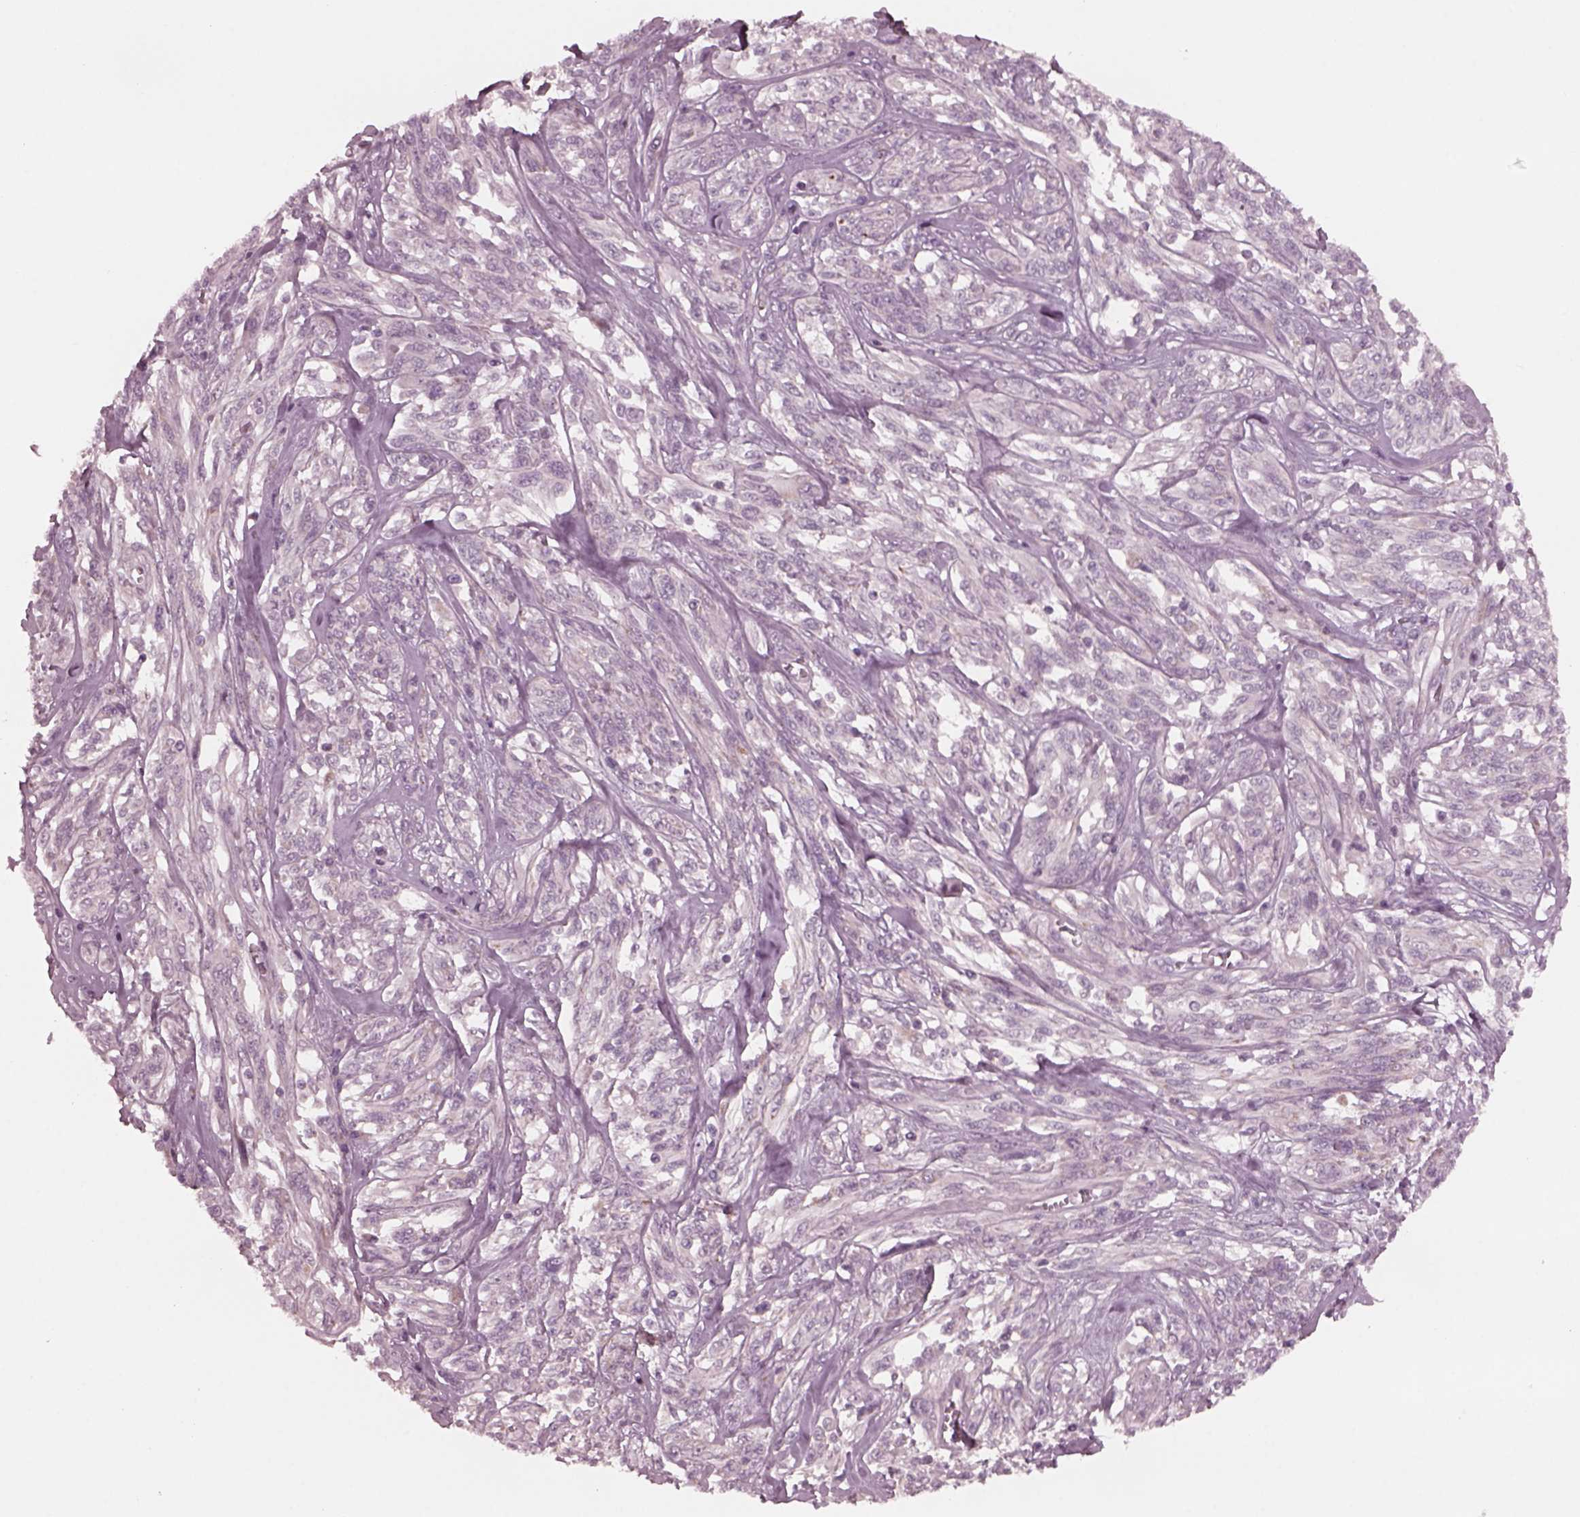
{"staining": {"intensity": "negative", "quantity": "none", "location": "none"}, "tissue": "melanoma", "cell_type": "Tumor cells", "image_type": "cancer", "snomed": [{"axis": "morphology", "description": "Malignant melanoma, NOS"}, {"axis": "topography", "description": "Skin"}], "caption": "High power microscopy micrograph of an IHC histopathology image of malignant melanoma, revealing no significant positivity in tumor cells.", "gene": "CELSR3", "patient": {"sex": "female", "age": 91}}